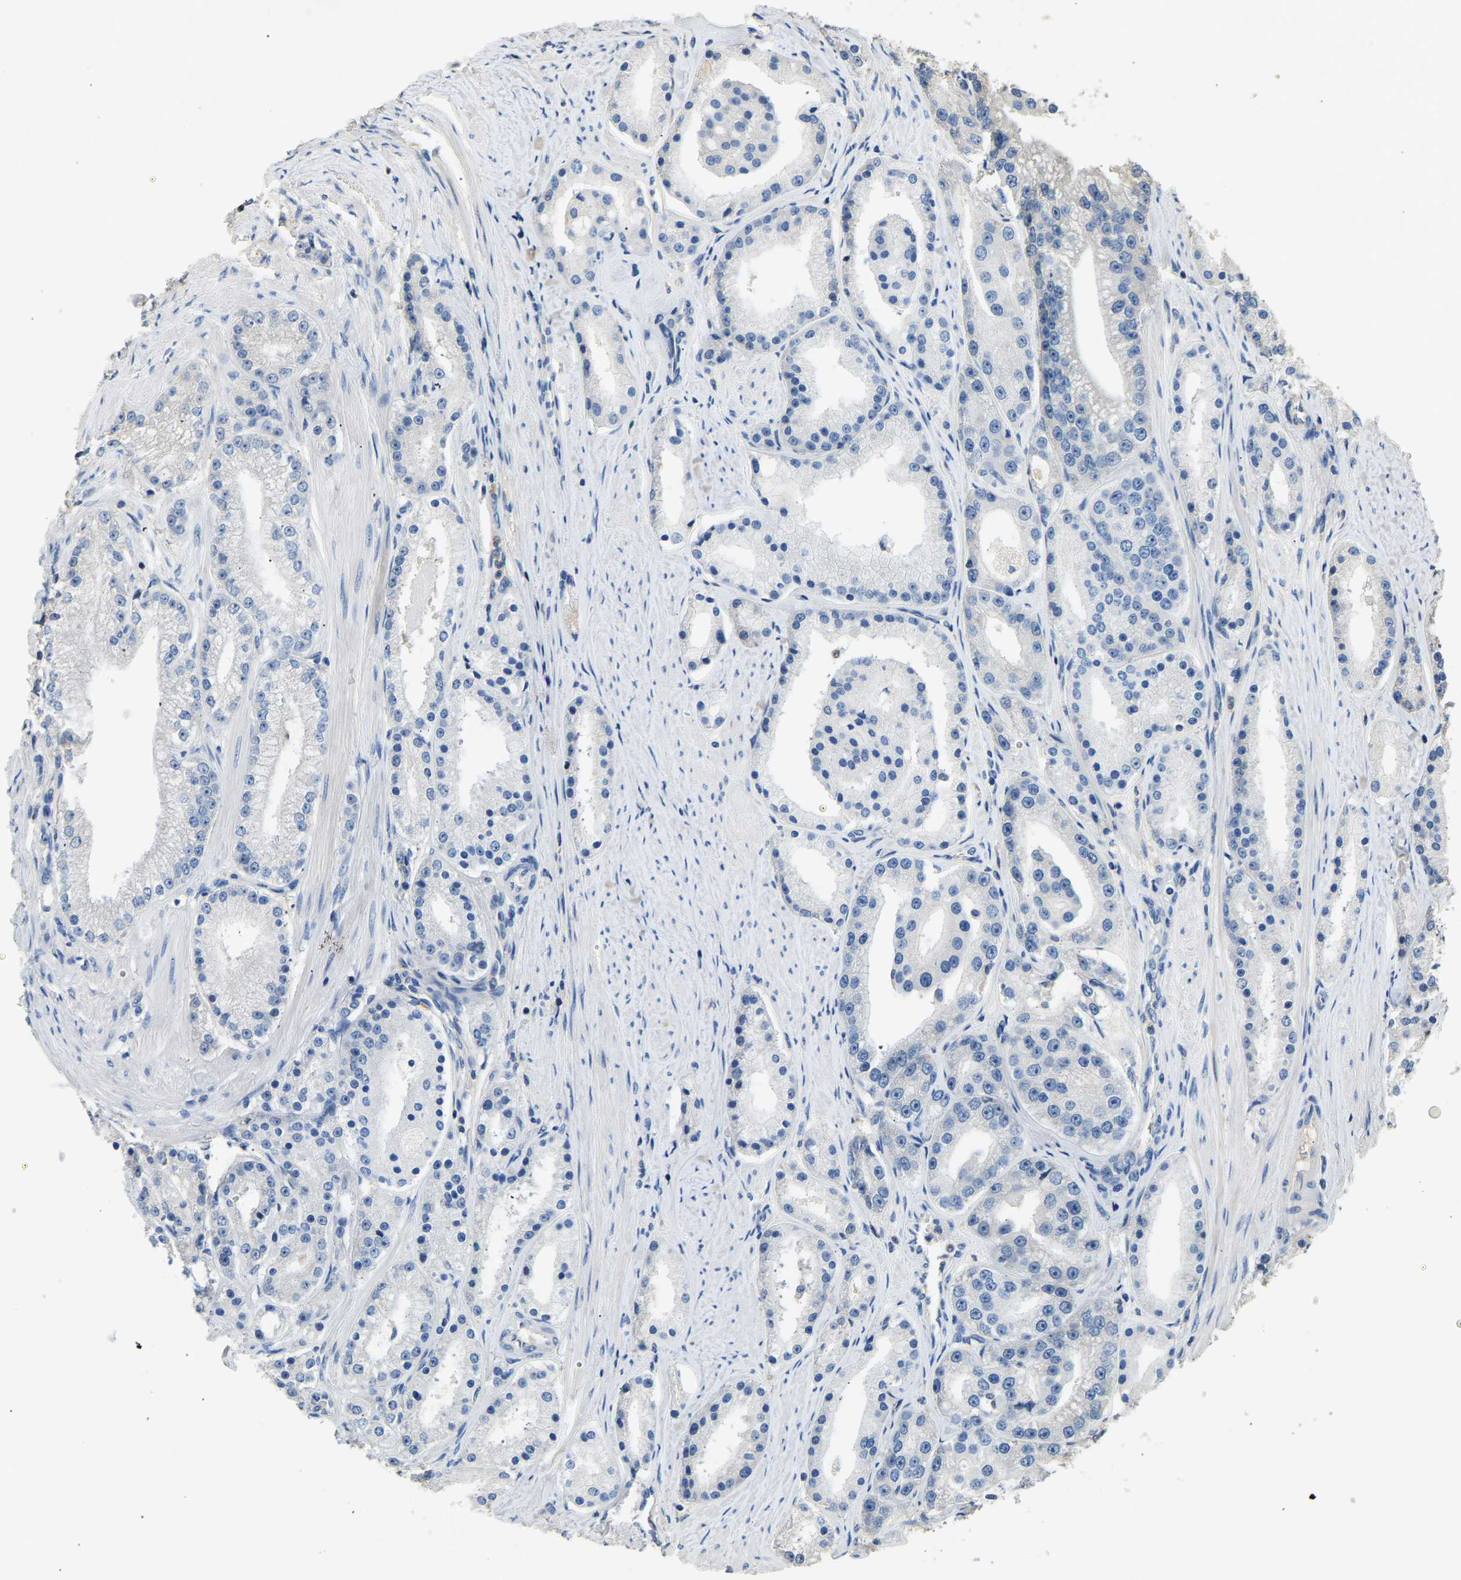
{"staining": {"intensity": "negative", "quantity": "none", "location": "none"}, "tissue": "prostate cancer", "cell_type": "Tumor cells", "image_type": "cancer", "snomed": [{"axis": "morphology", "description": "Adenocarcinoma, Low grade"}, {"axis": "topography", "description": "Prostate"}], "caption": "Human prostate low-grade adenocarcinoma stained for a protein using immunohistochemistry (IHC) displays no positivity in tumor cells.", "gene": "TUFM", "patient": {"sex": "male", "age": 63}}